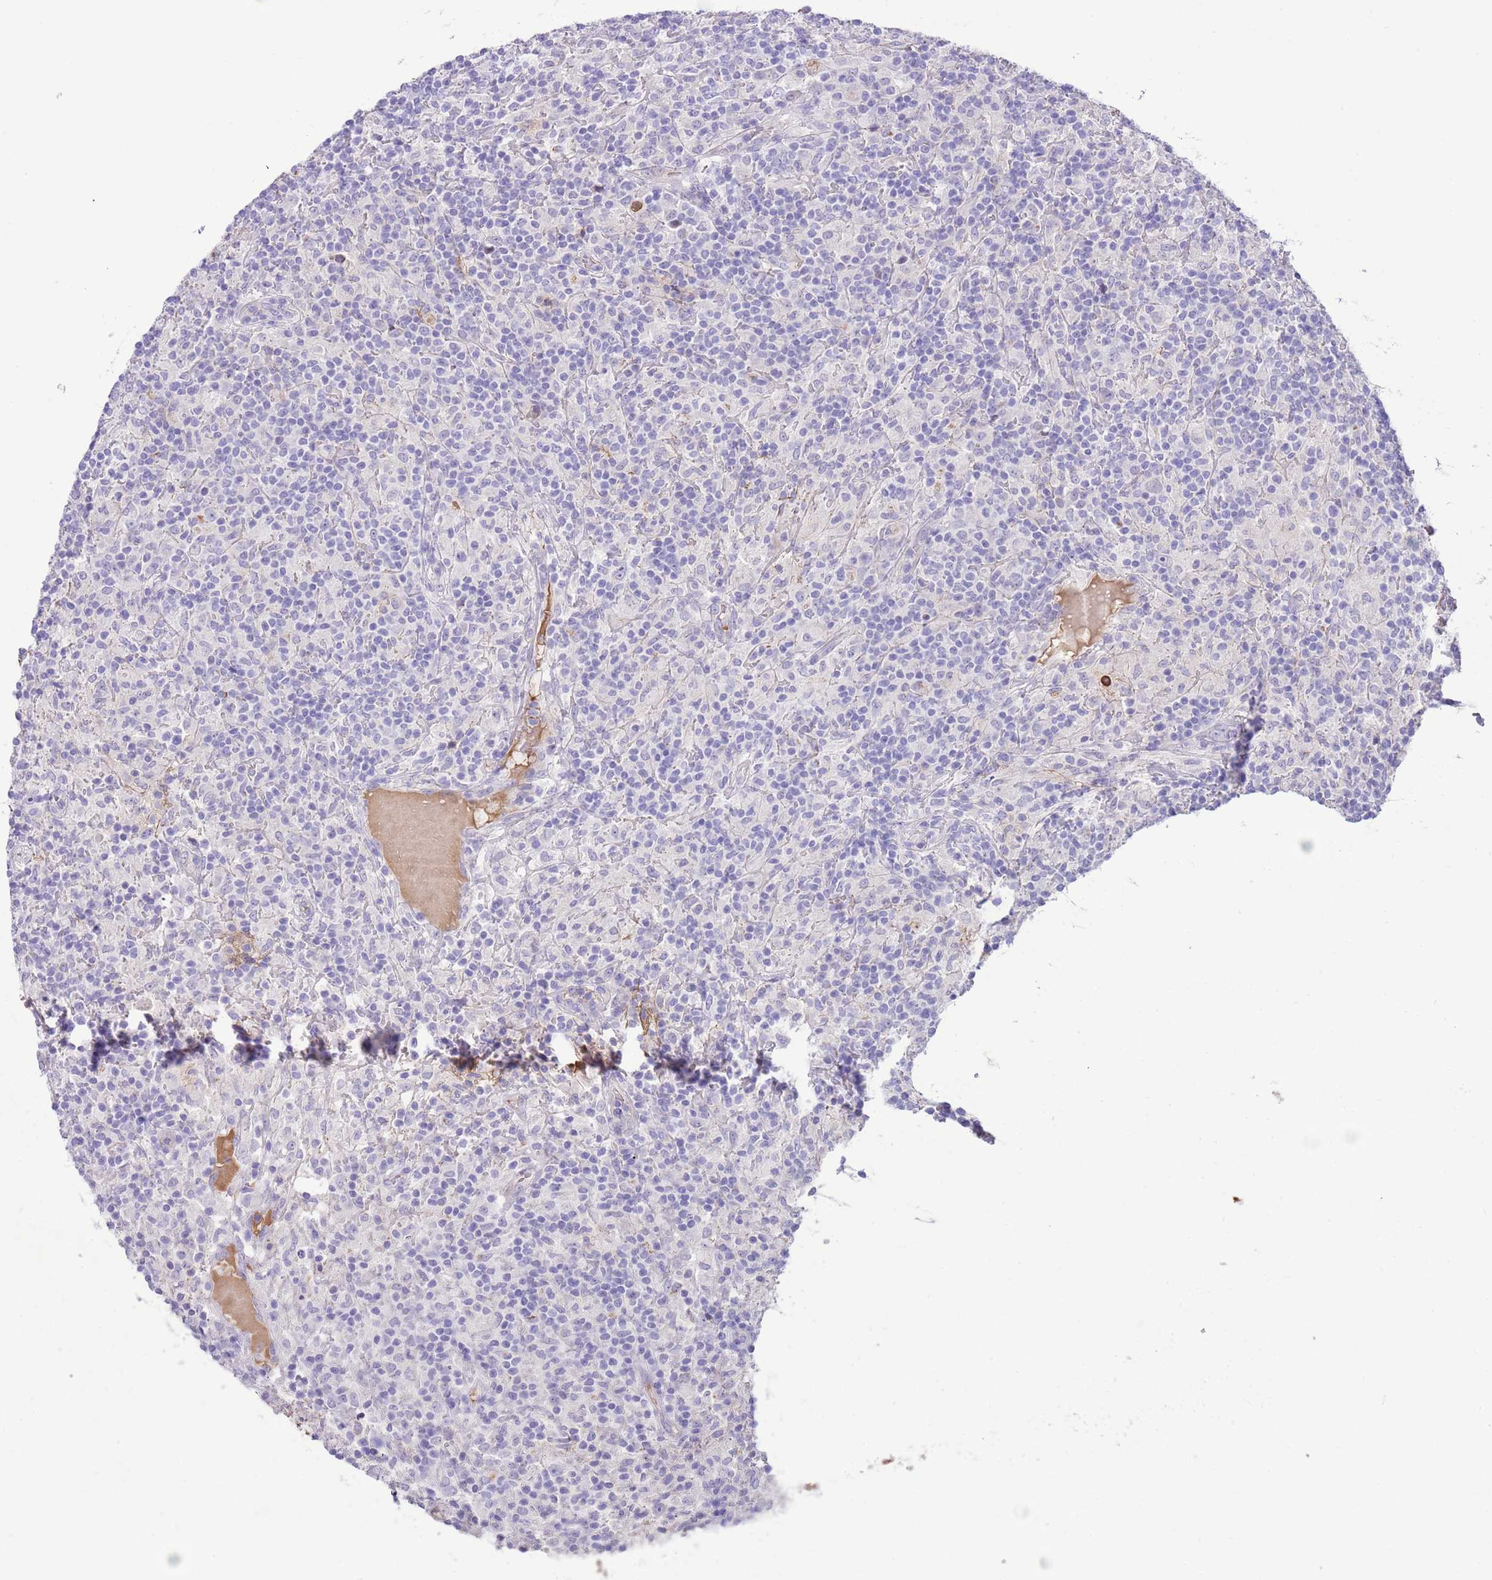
{"staining": {"intensity": "negative", "quantity": "none", "location": "none"}, "tissue": "lymphoma", "cell_type": "Tumor cells", "image_type": "cancer", "snomed": [{"axis": "morphology", "description": "Hodgkin's disease, NOS"}, {"axis": "topography", "description": "Lymph node"}], "caption": "Immunohistochemistry (IHC) of human lymphoma reveals no positivity in tumor cells.", "gene": "IGF1", "patient": {"sex": "male", "age": 70}}